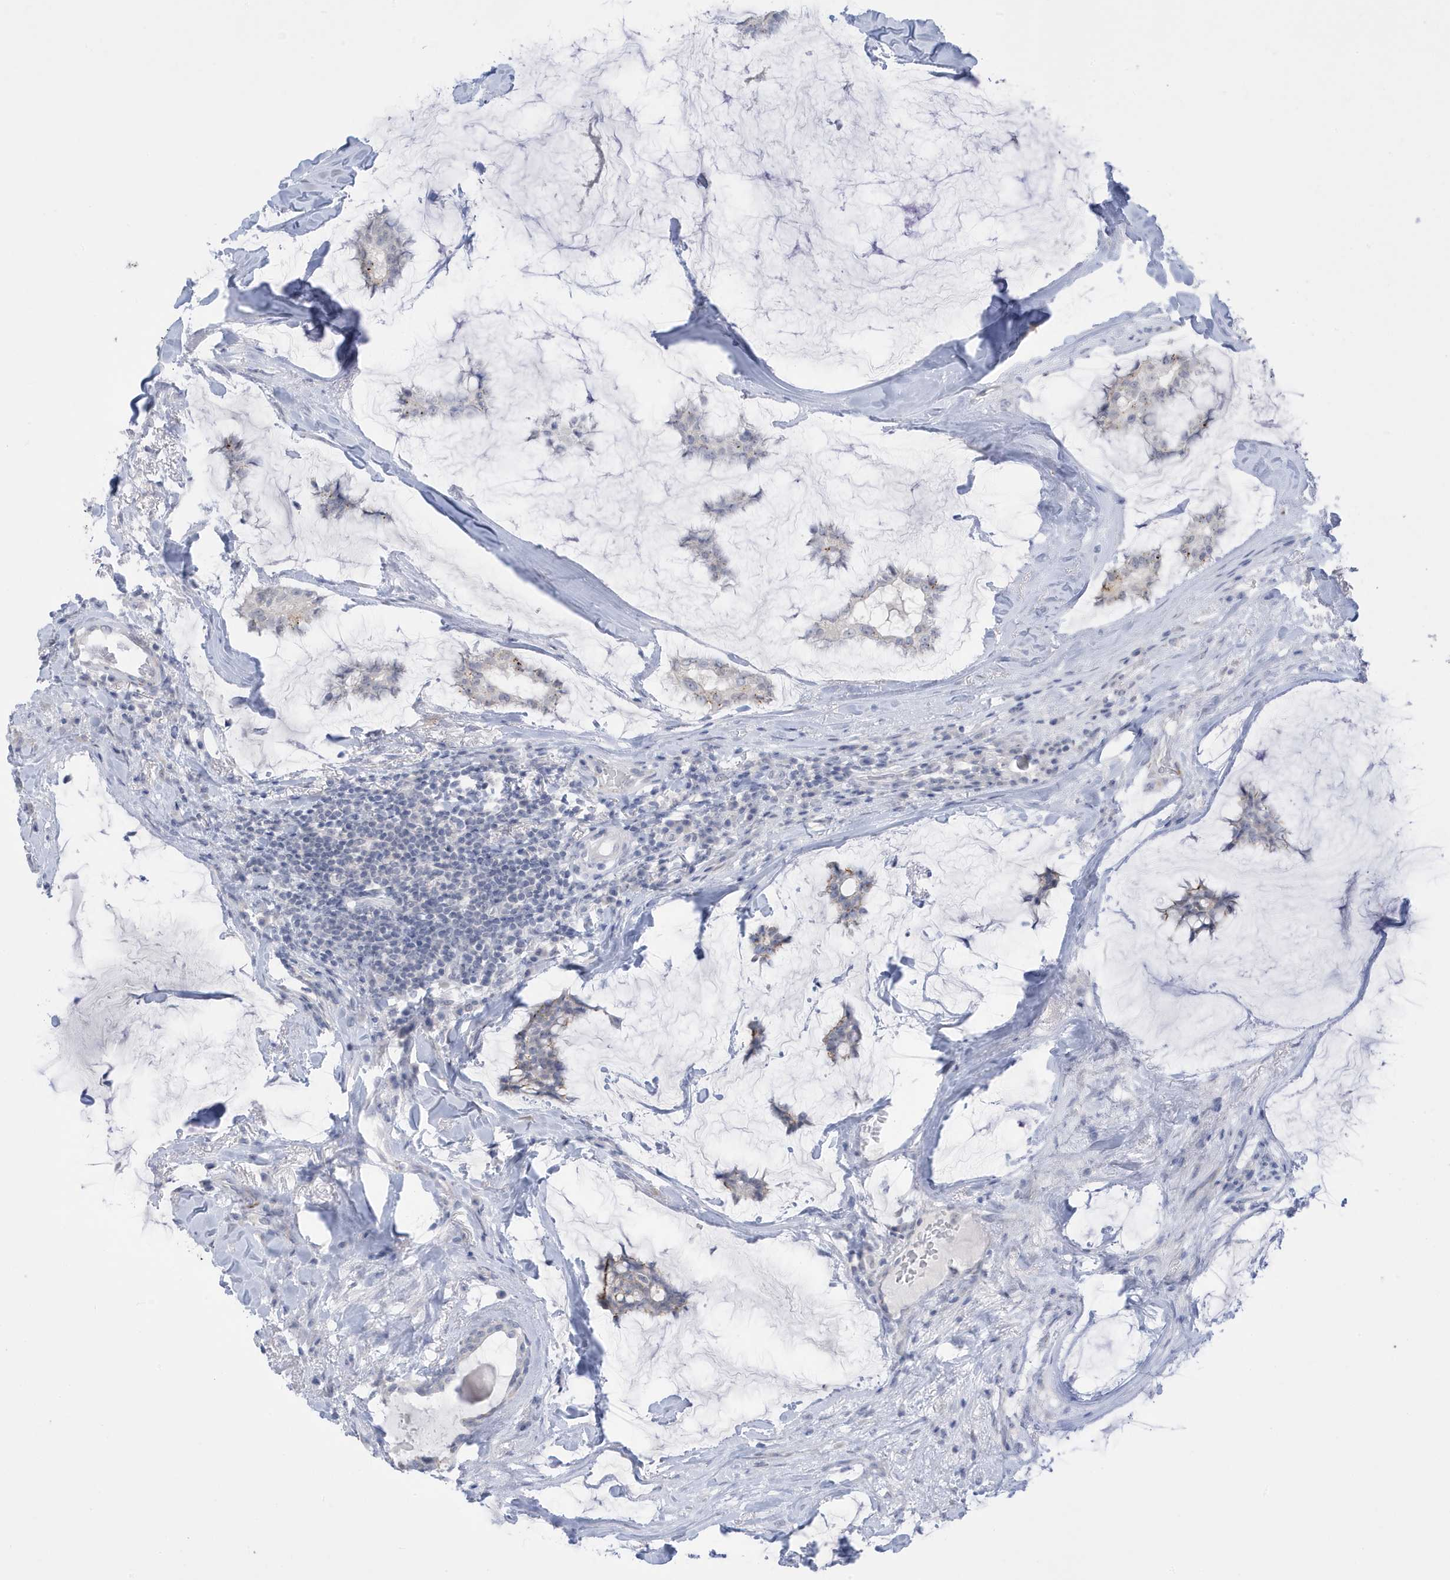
{"staining": {"intensity": "weak", "quantity": "<25%", "location": "cytoplasmic/membranous"}, "tissue": "breast cancer", "cell_type": "Tumor cells", "image_type": "cancer", "snomed": [{"axis": "morphology", "description": "Duct carcinoma"}, {"axis": "topography", "description": "Breast"}], "caption": "This is a histopathology image of immunohistochemistry staining of breast cancer, which shows no positivity in tumor cells.", "gene": "PERM1", "patient": {"sex": "female", "age": 93}}